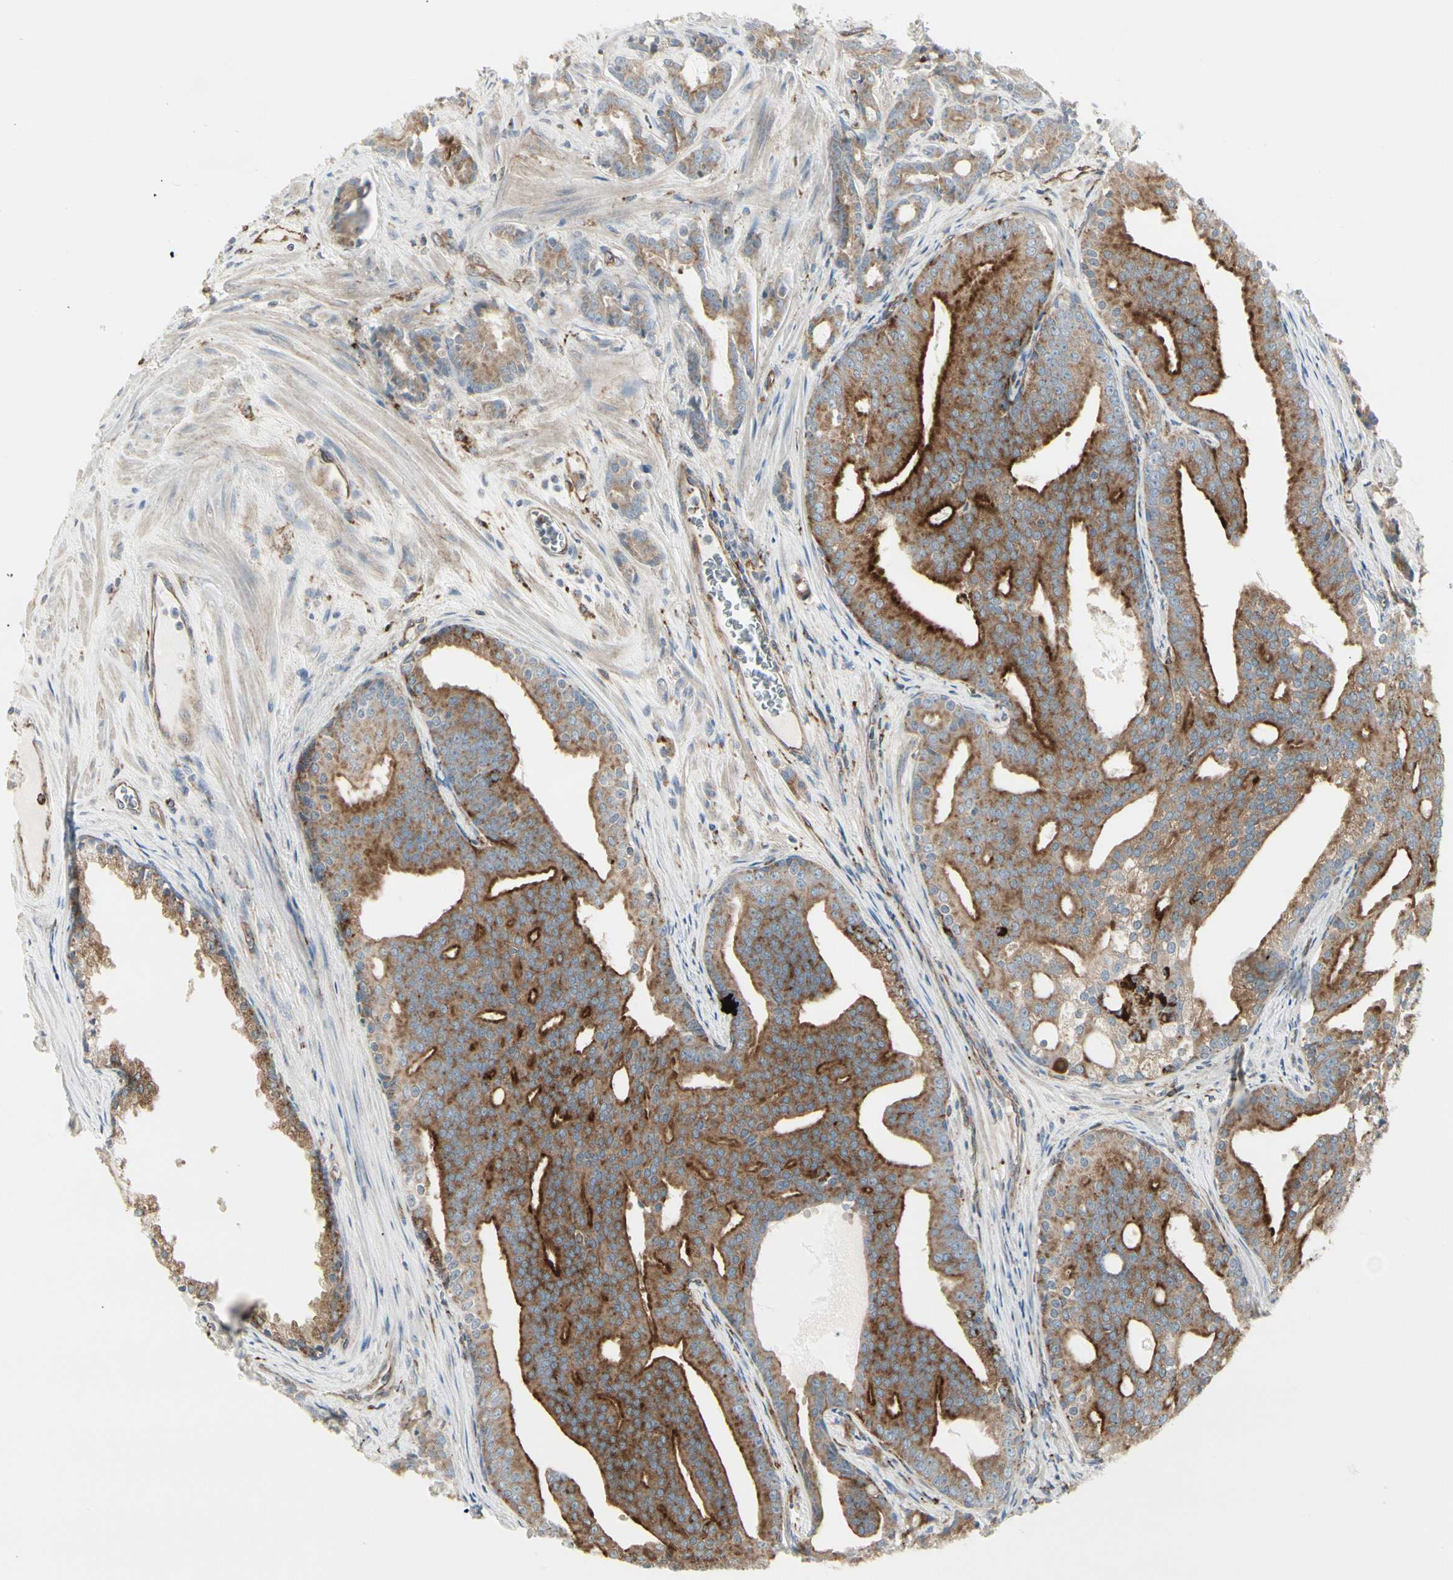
{"staining": {"intensity": "strong", "quantity": ">75%", "location": "cytoplasmic/membranous"}, "tissue": "prostate cancer", "cell_type": "Tumor cells", "image_type": "cancer", "snomed": [{"axis": "morphology", "description": "Adenocarcinoma, Low grade"}, {"axis": "topography", "description": "Prostate"}], "caption": "Tumor cells display high levels of strong cytoplasmic/membranous staining in approximately >75% of cells in prostate low-grade adenocarcinoma. (DAB IHC, brown staining for protein, blue staining for nuclei).", "gene": "ATP6V1B2", "patient": {"sex": "male", "age": 58}}